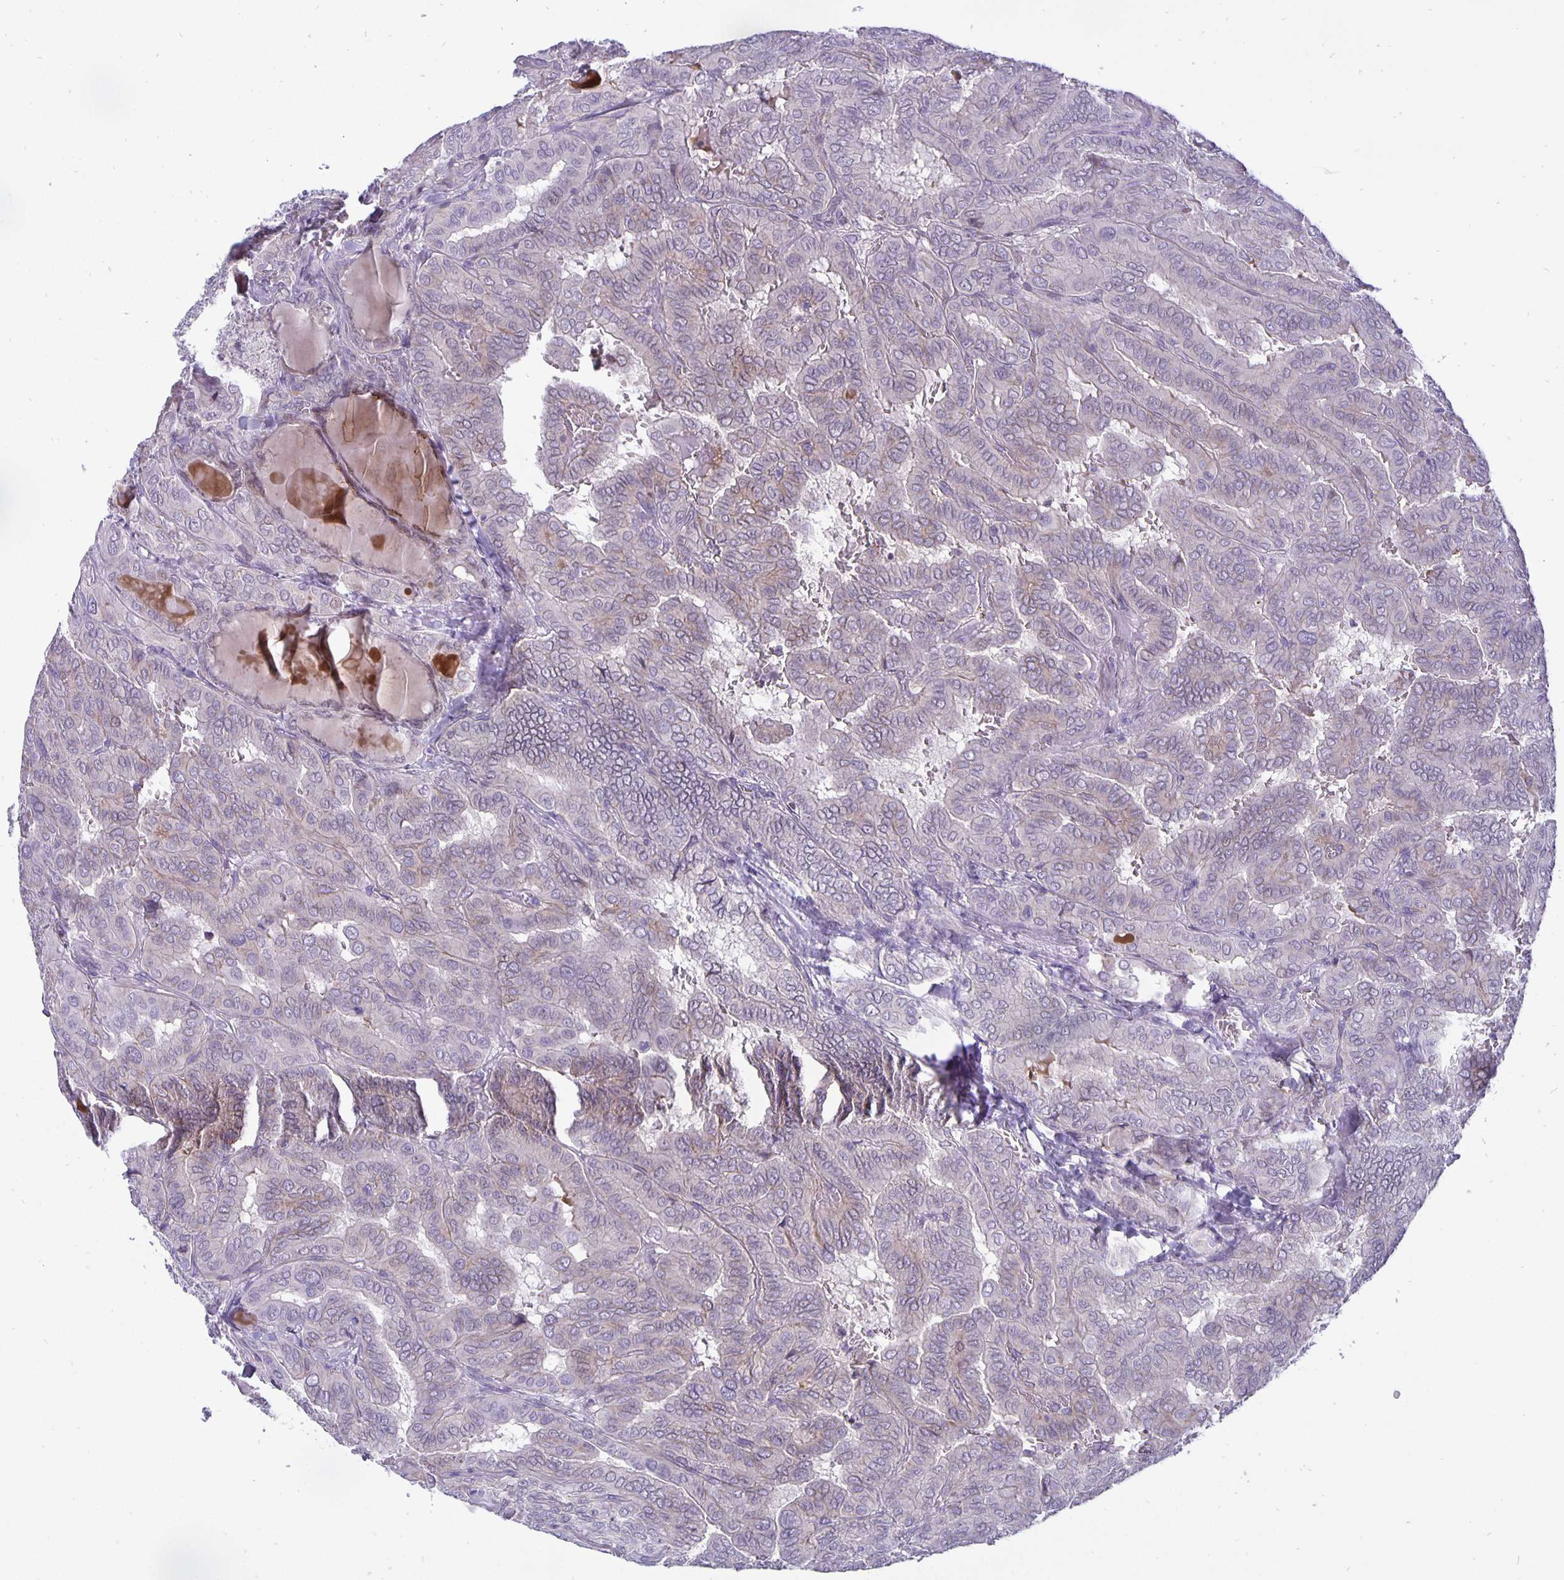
{"staining": {"intensity": "negative", "quantity": "none", "location": "none"}, "tissue": "thyroid cancer", "cell_type": "Tumor cells", "image_type": "cancer", "snomed": [{"axis": "morphology", "description": "Papillary adenocarcinoma, NOS"}, {"axis": "topography", "description": "Thyroid gland"}], "caption": "This histopathology image is of thyroid cancer stained with IHC to label a protein in brown with the nuclei are counter-stained blue. There is no positivity in tumor cells.", "gene": "ERBB2", "patient": {"sex": "female", "age": 46}}